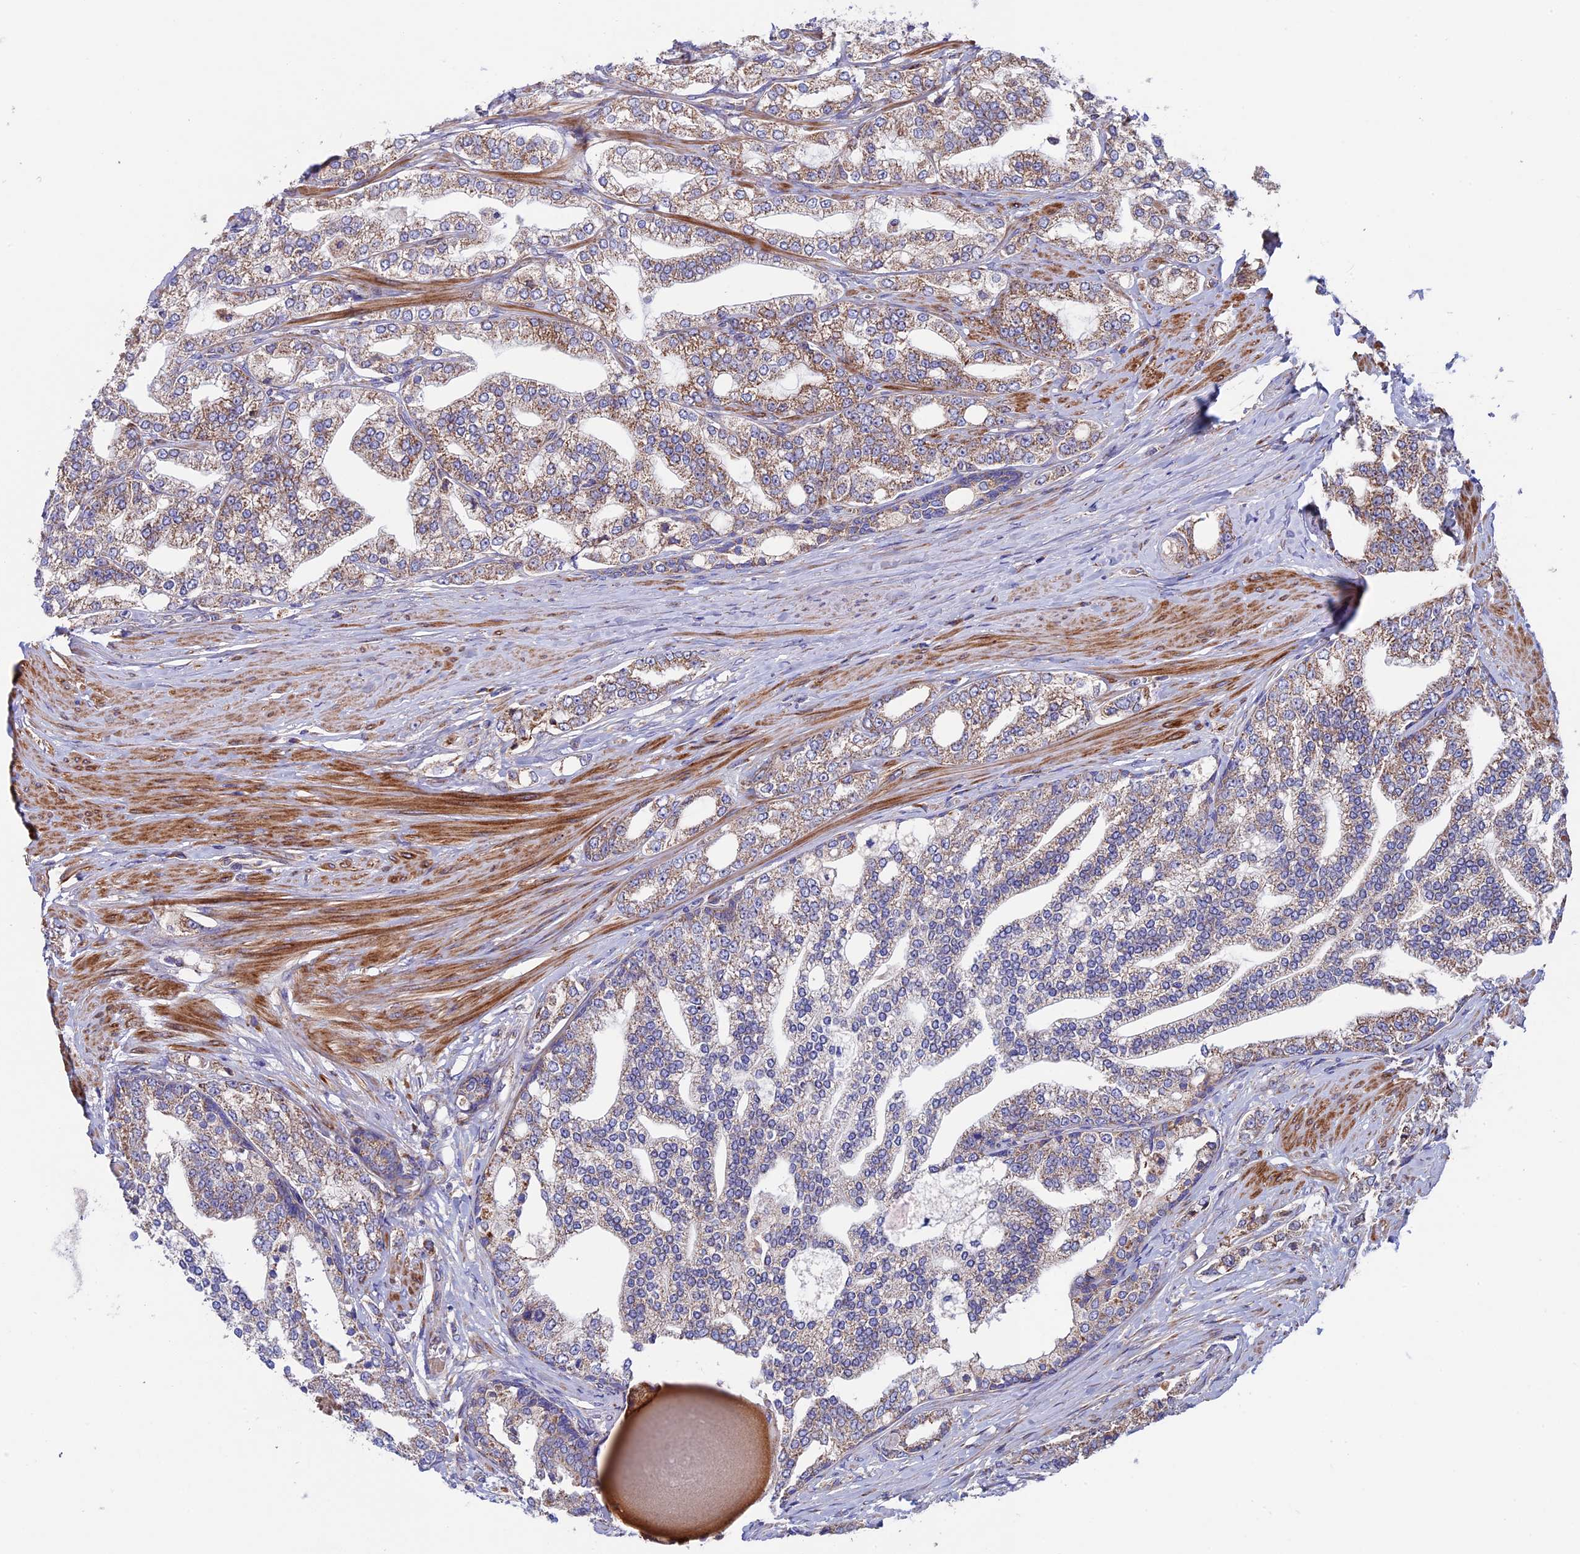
{"staining": {"intensity": "moderate", "quantity": "25%-75%", "location": "cytoplasmic/membranous"}, "tissue": "prostate cancer", "cell_type": "Tumor cells", "image_type": "cancer", "snomed": [{"axis": "morphology", "description": "Adenocarcinoma, High grade"}, {"axis": "topography", "description": "Prostate"}], "caption": "Immunohistochemistry (IHC) (DAB) staining of prostate adenocarcinoma (high-grade) shows moderate cytoplasmic/membranous protein positivity in about 25%-75% of tumor cells.", "gene": "SLC15A5", "patient": {"sex": "male", "age": 64}}